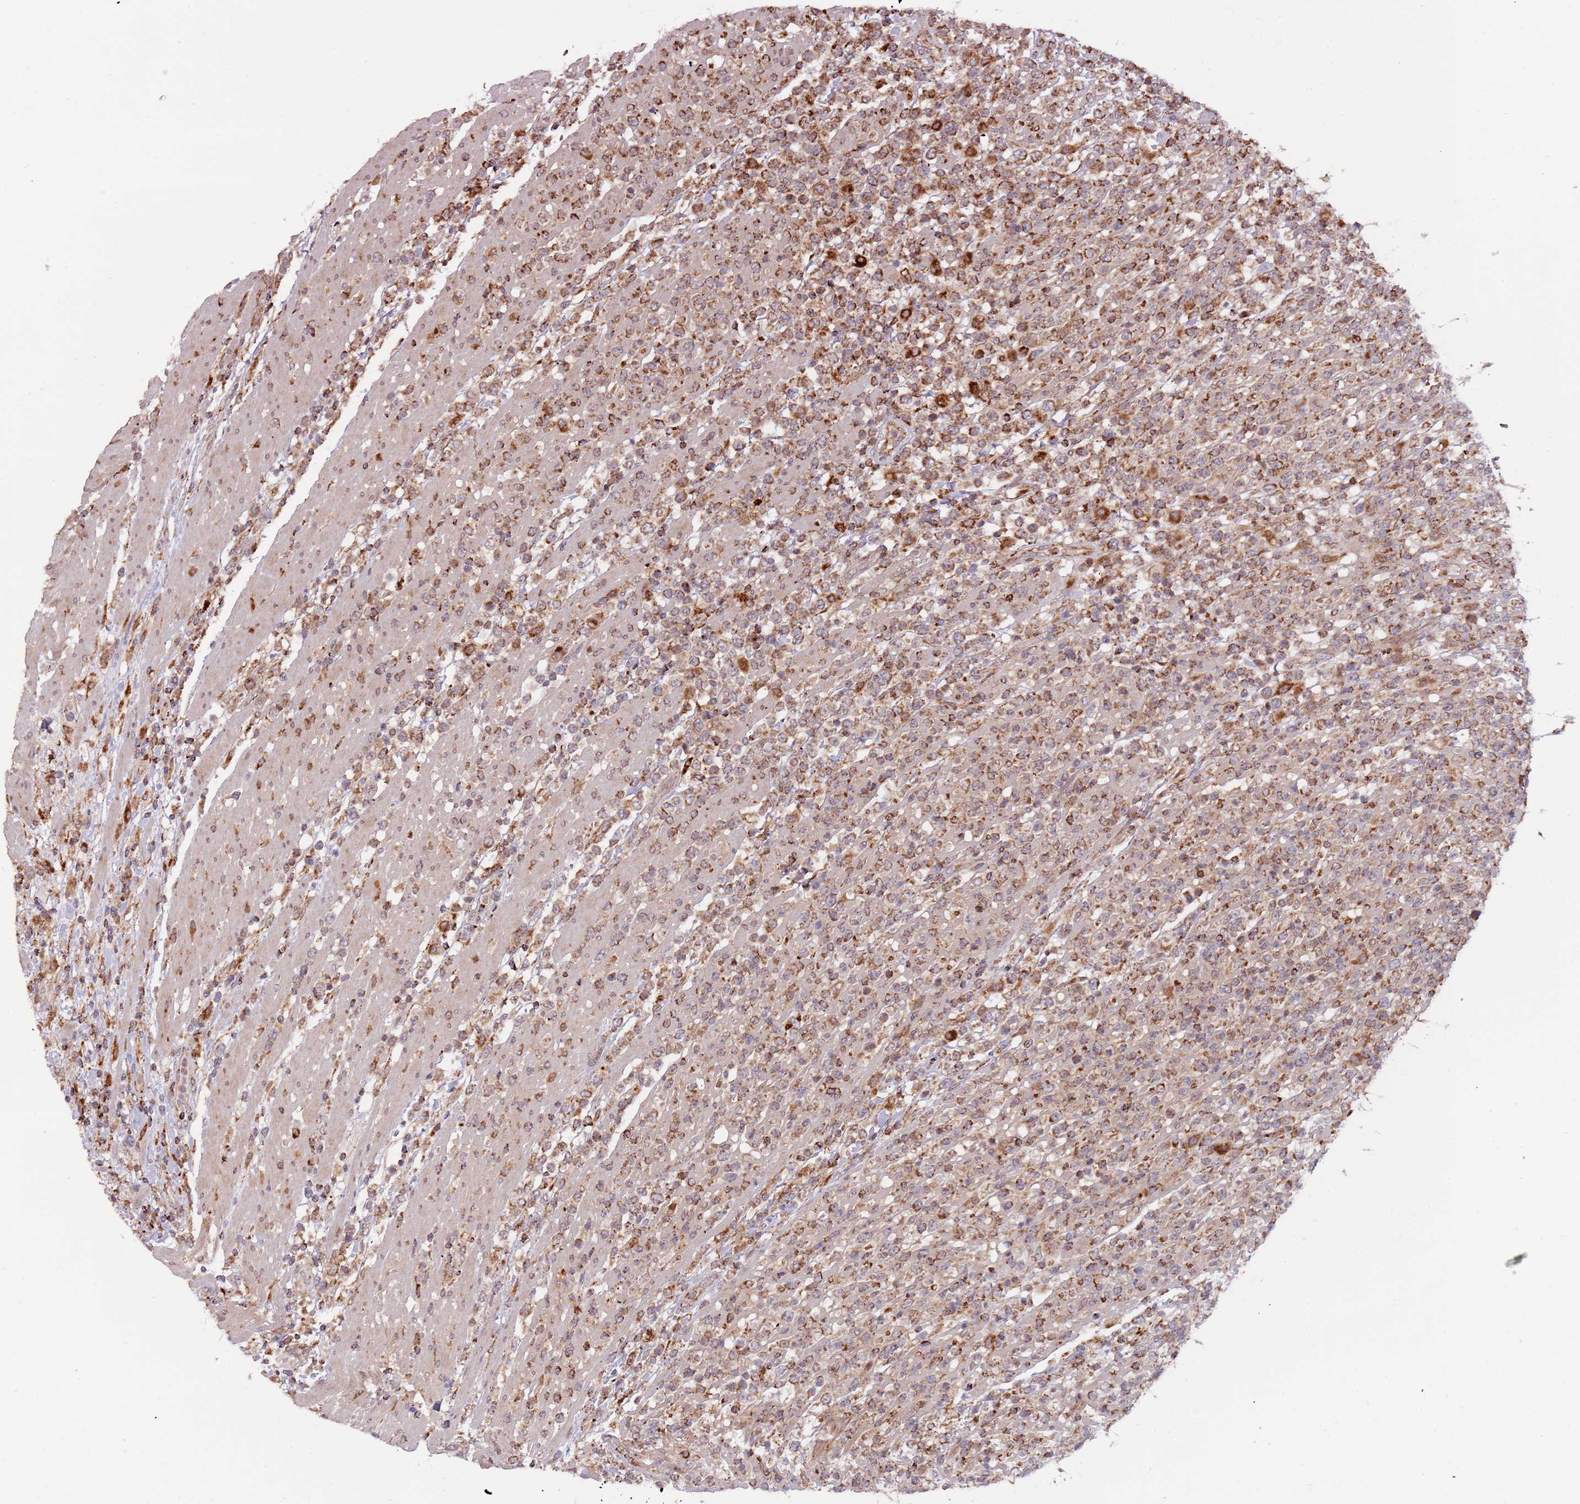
{"staining": {"intensity": "moderate", "quantity": ">75%", "location": "cytoplasmic/membranous"}, "tissue": "lymphoma", "cell_type": "Tumor cells", "image_type": "cancer", "snomed": [{"axis": "morphology", "description": "Malignant lymphoma, non-Hodgkin's type, High grade"}, {"axis": "topography", "description": "Colon"}], "caption": "Malignant lymphoma, non-Hodgkin's type (high-grade) stained with DAB (3,3'-diaminobenzidine) immunohistochemistry (IHC) shows medium levels of moderate cytoplasmic/membranous expression in approximately >75% of tumor cells.", "gene": "ULK3", "patient": {"sex": "female", "age": 53}}